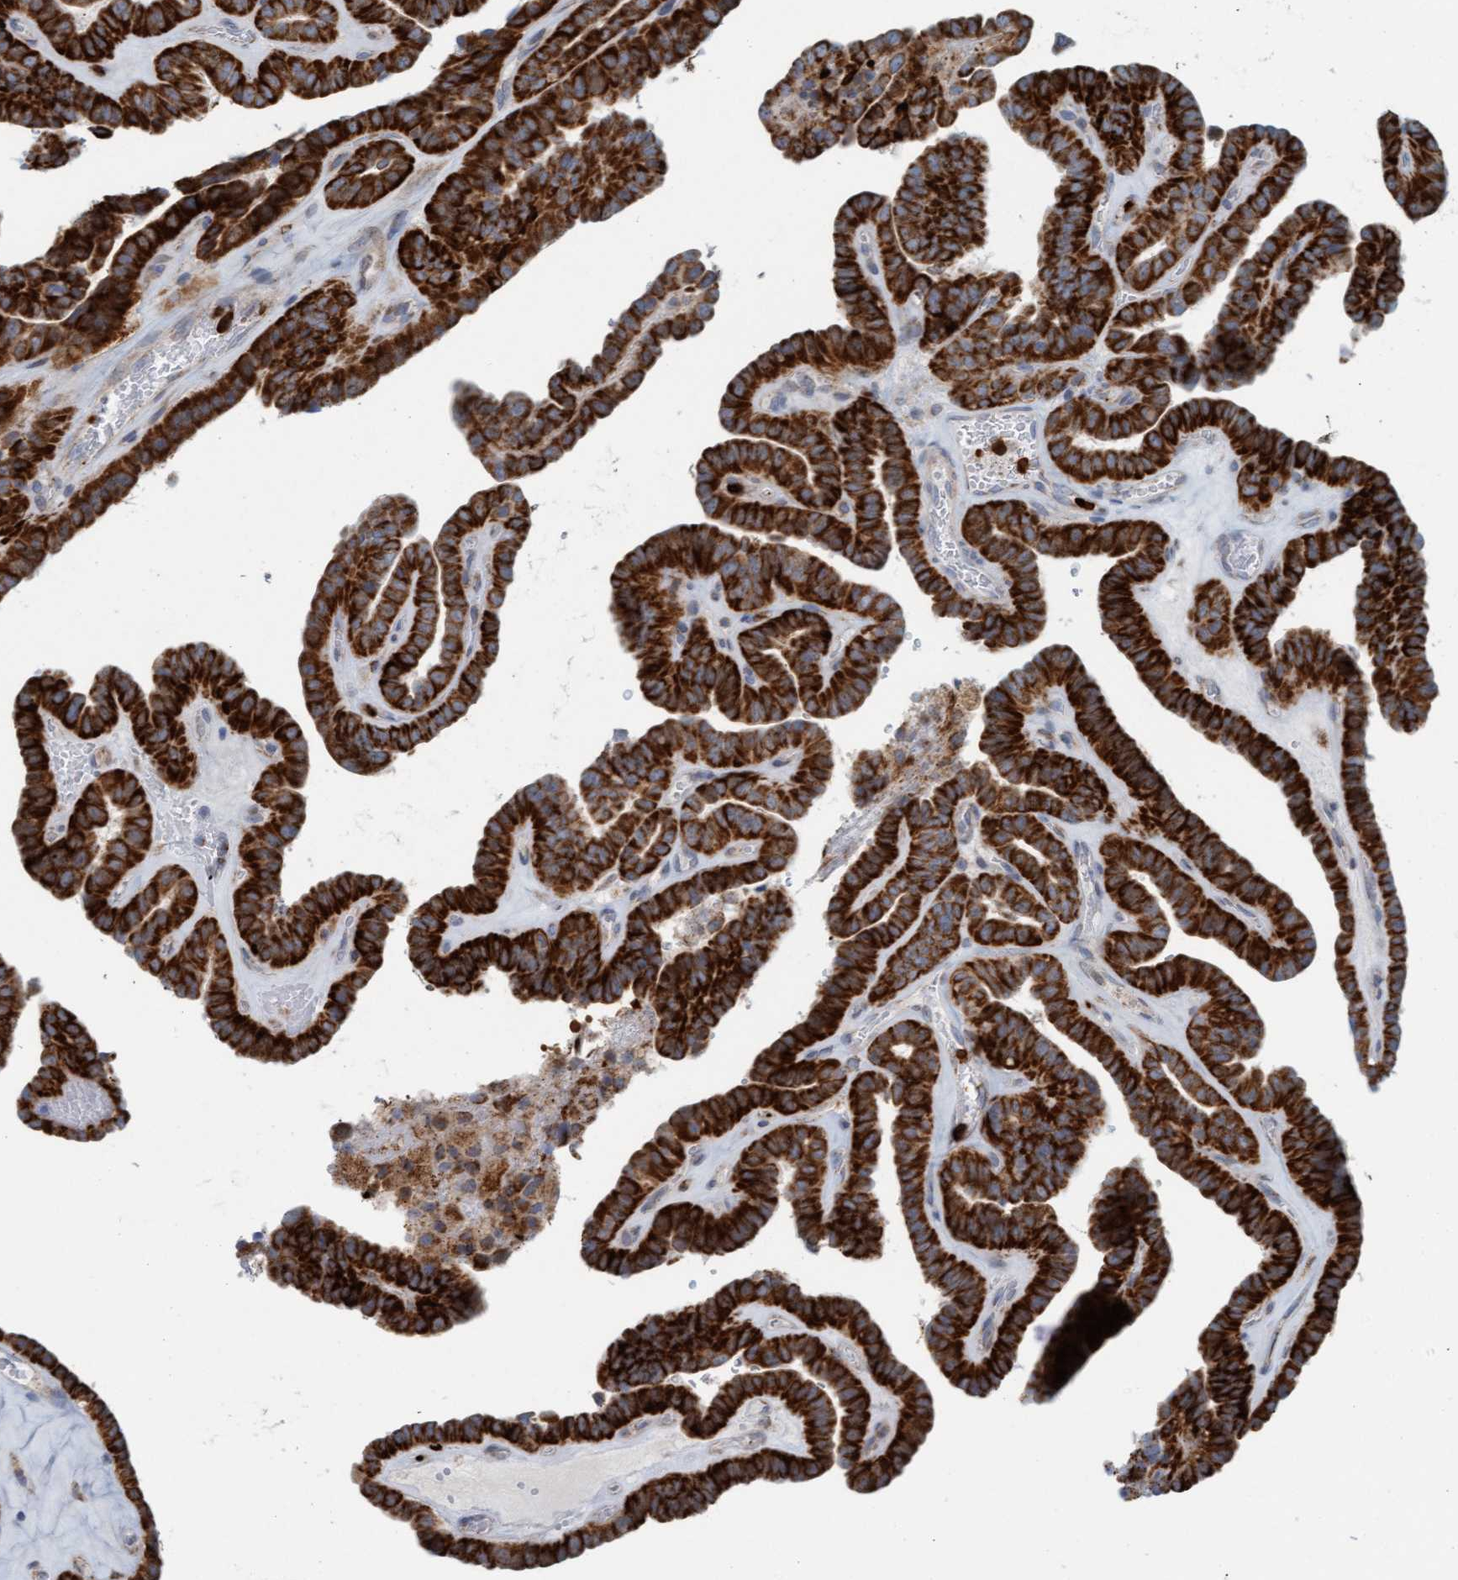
{"staining": {"intensity": "strong", "quantity": ">75%", "location": "cytoplasmic/membranous"}, "tissue": "thyroid cancer", "cell_type": "Tumor cells", "image_type": "cancer", "snomed": [{"axis": "morphology", "description": "Papillary adenocarcinoma, NOS"}, {"axis": "topography", "description": "Thyroid gland"}], "caption": "Tumor cells display high levels of strong cytoplasmic/membranous positivity in about >75% of cells in human thyroid cancer (papillary adenocarcinoma).", "gene": "B9D1", "patient": {"sex": "male", "age": 77}}